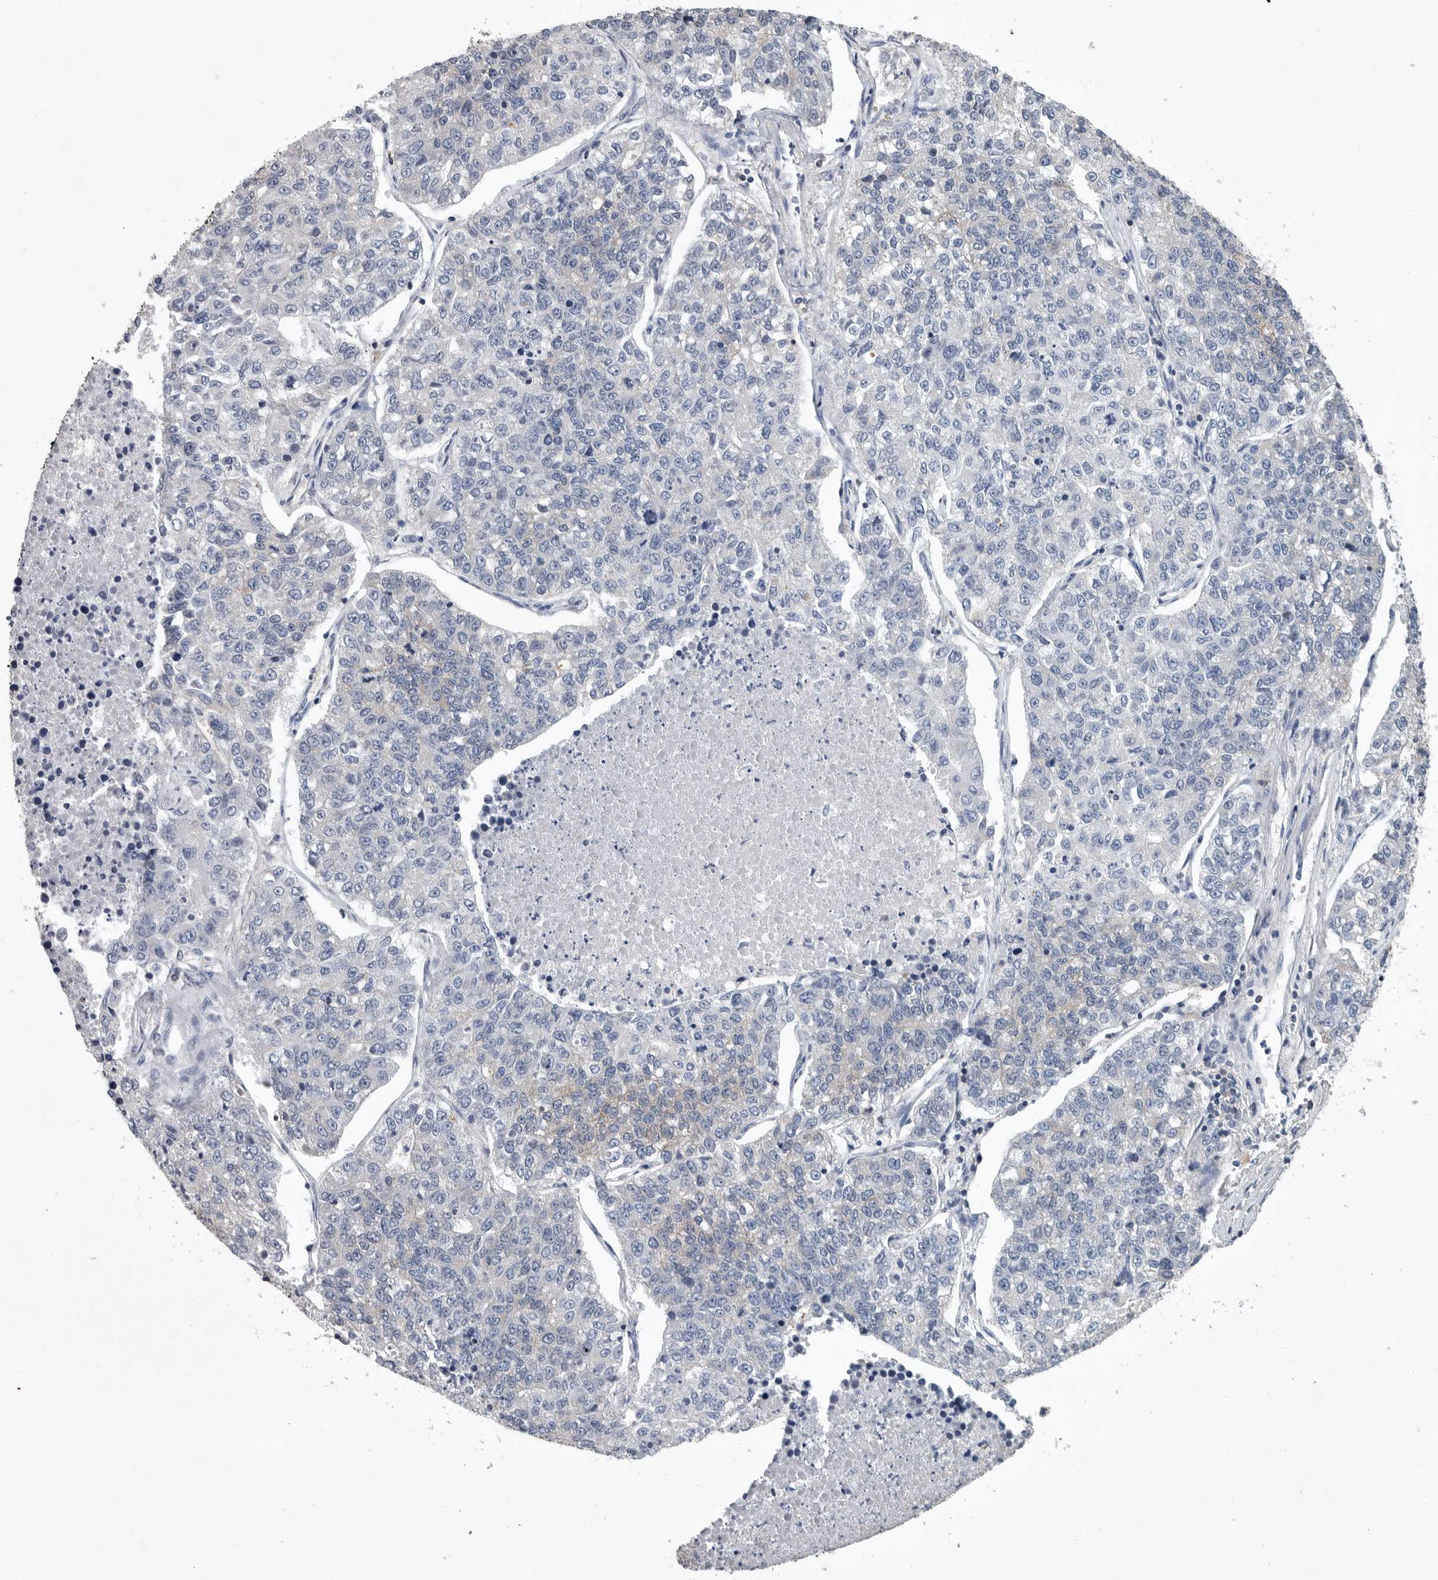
{"staining": {"intensity": "negative", "quantity": "none", "location": "none"}, "tissue": "lung cancer", "cell_type": "Tumor cells", "image_type": "cancer", "snomed": [{"axis": "morphology", "description": "Adenocarcinoma, NOS"}, {"axis": "topography", "description": "Lung"}], "caption": "The immunohistochemistry image has no significant positivity in tumor cells of adenocarcinoma (lung) tissue. Nuclei are stained in blue.", "gene": "PDCD4", "patient": {"sex": "male", "age": 49}}